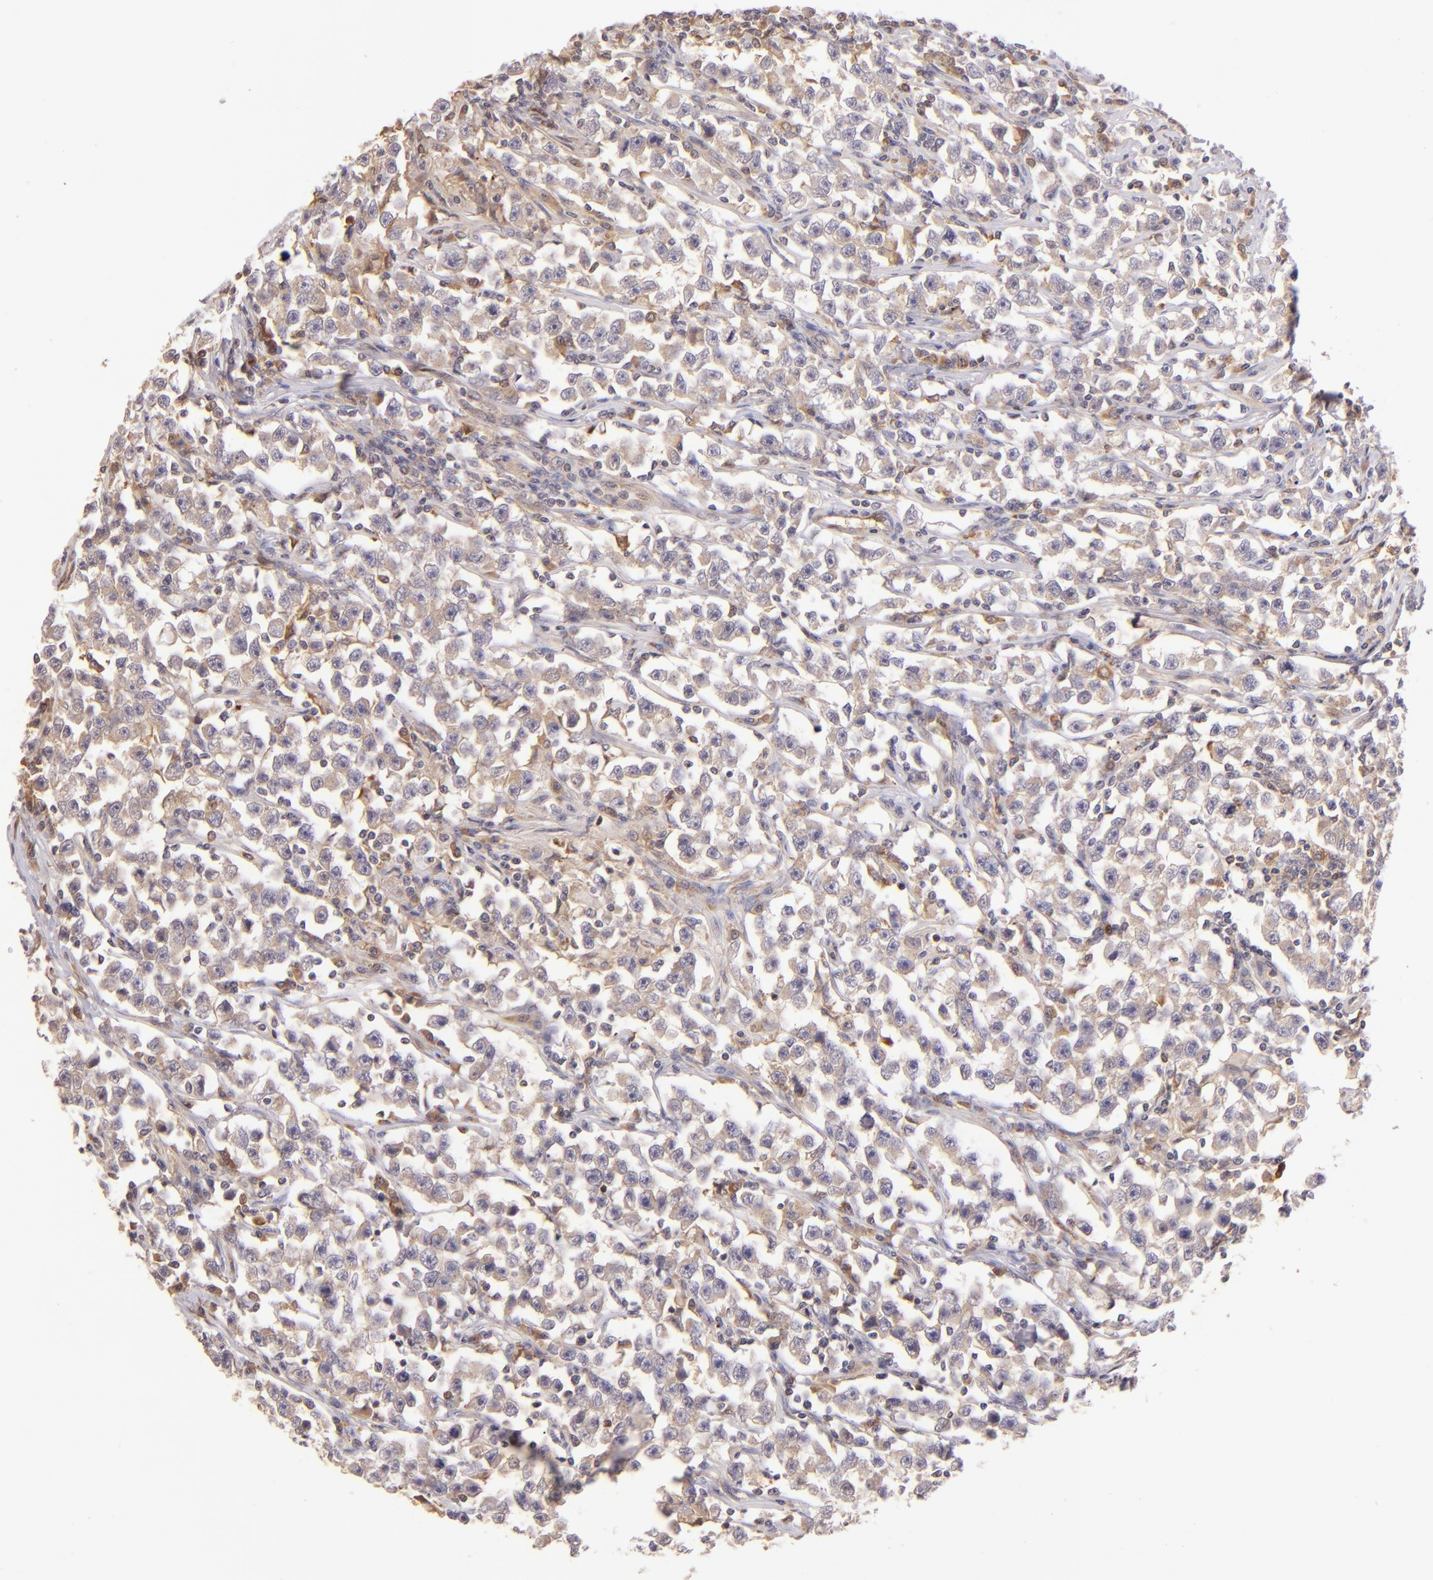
{"staining": {"intensity": "weak", "quantity": ">75%", "location": "cytoplasmic/membranous"}, "tissue": "testis cancer", "cell_type": "Tumor cells", "image_type": "cancer", "snomed": [{"axis": "morphology", "description": "Seminoma, NOS"}, {"axis": "topography", "description": "Testis"}], "caption": "DAB (3,3'-diaminobenzidine) immunohistochemical staining of human testis seminoma exhibits weak cytoplasmic/membranous protein staining in approximately >75% of tumor cells. The protein is shown in brown color, while the nuclei are stained blue.", "gene": "BTK", "patient": {"sex": "male", "age": 33}}